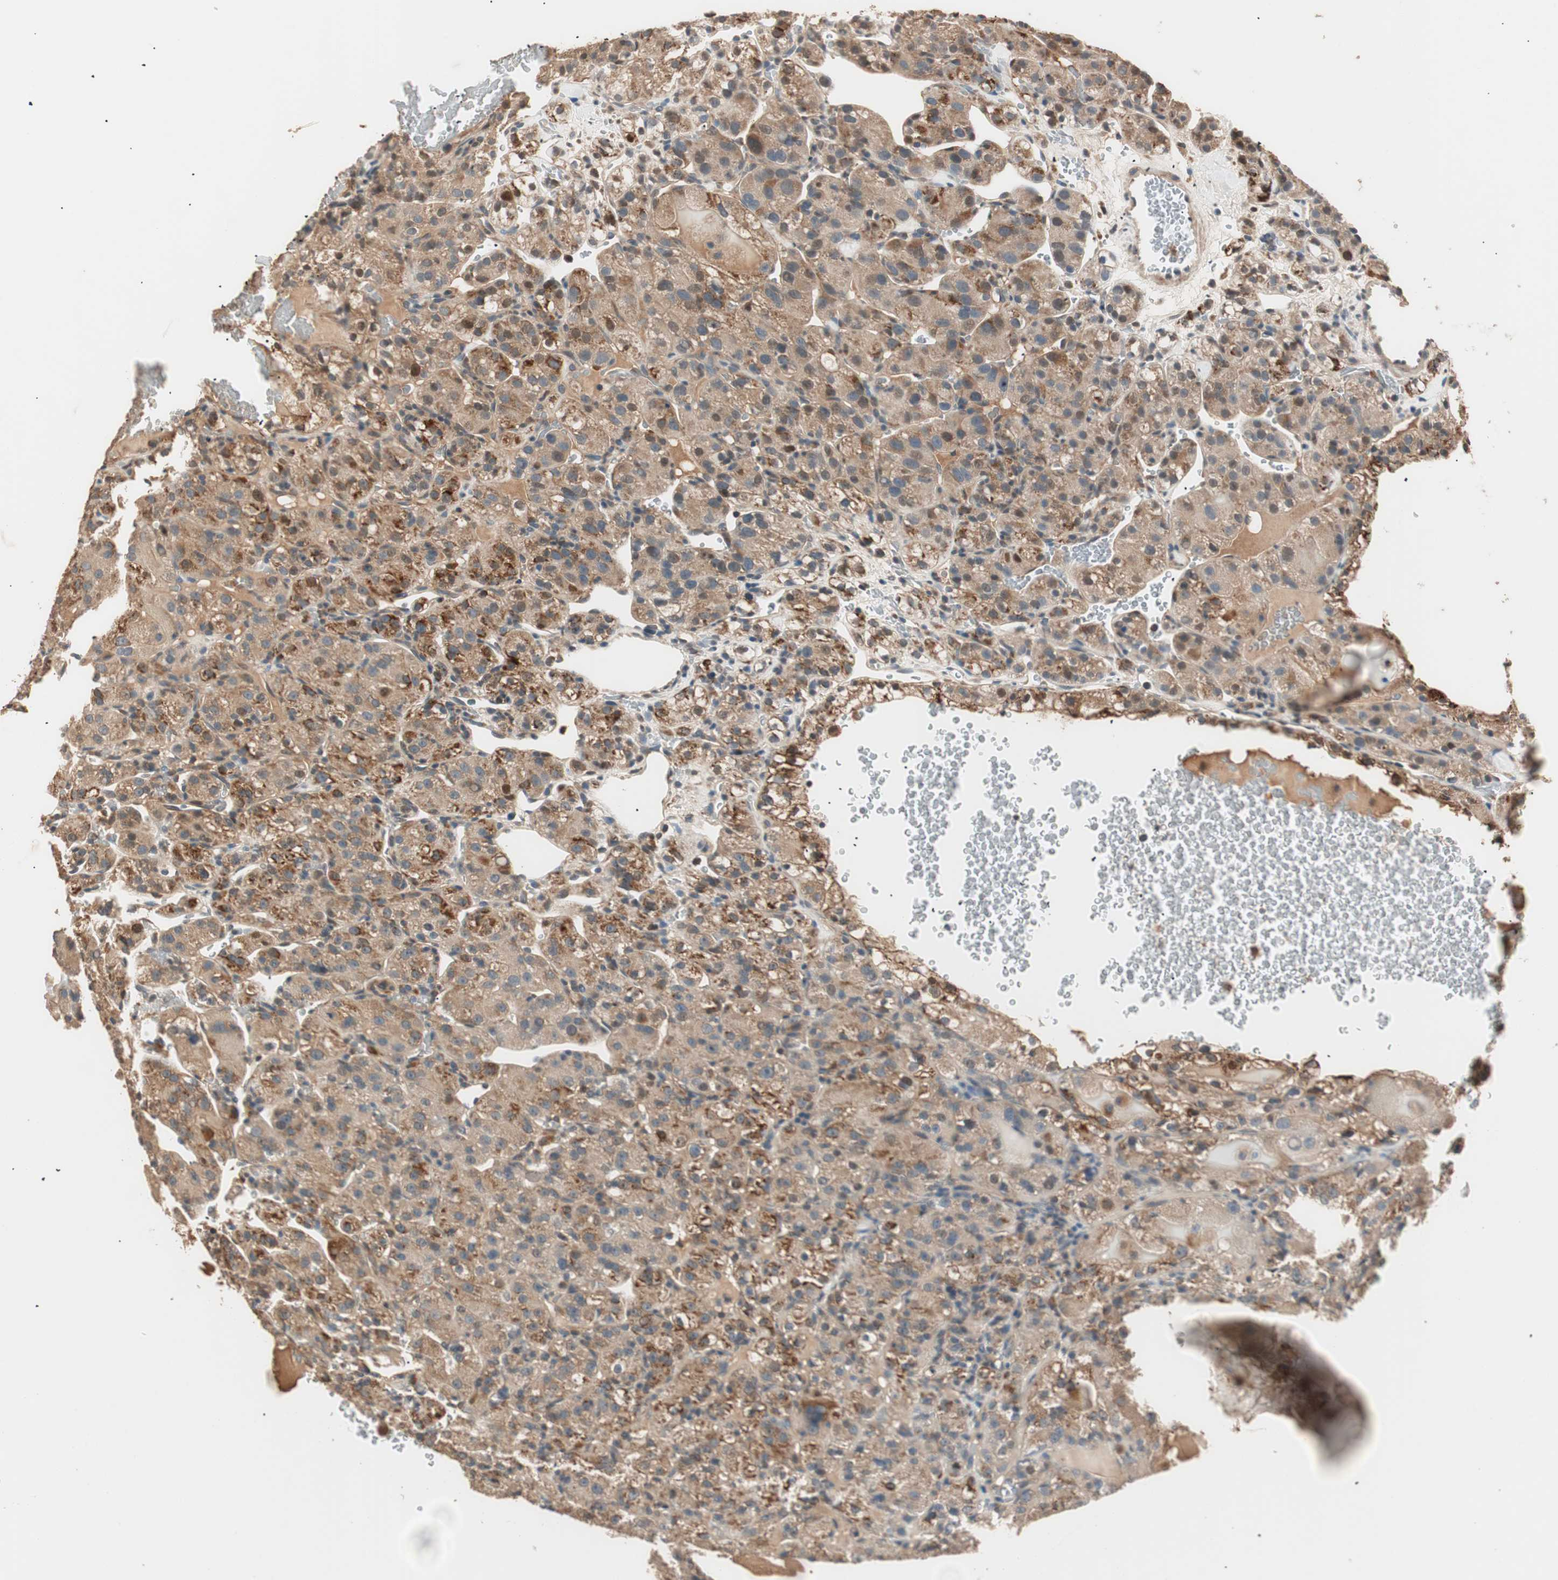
{"staining": {"intensity": "moderate", "quantity": ">75%", "location": "cytoplasmic/membranous,nuclear"}, "tissue": "renal cancer", "cell_type": "Tumor cells", "image_type": "cancer", "snomed": [{"axis": "morphology", "description": "Normal tissue, NOS"}, {"axis": "morphology", "description": "Adenocarcinoma, NOS"}, {"axis": "topography", "description": "Kidney"}], "caption": "Immunohistochemistry (IHC) of renal cancer shows medium levels of moderate cytoplasmic/membranous and nuclear staining in about >75% of tumor cells.", "gene": "NFRKB", "patient": {"sex": "male", "age": 61}}